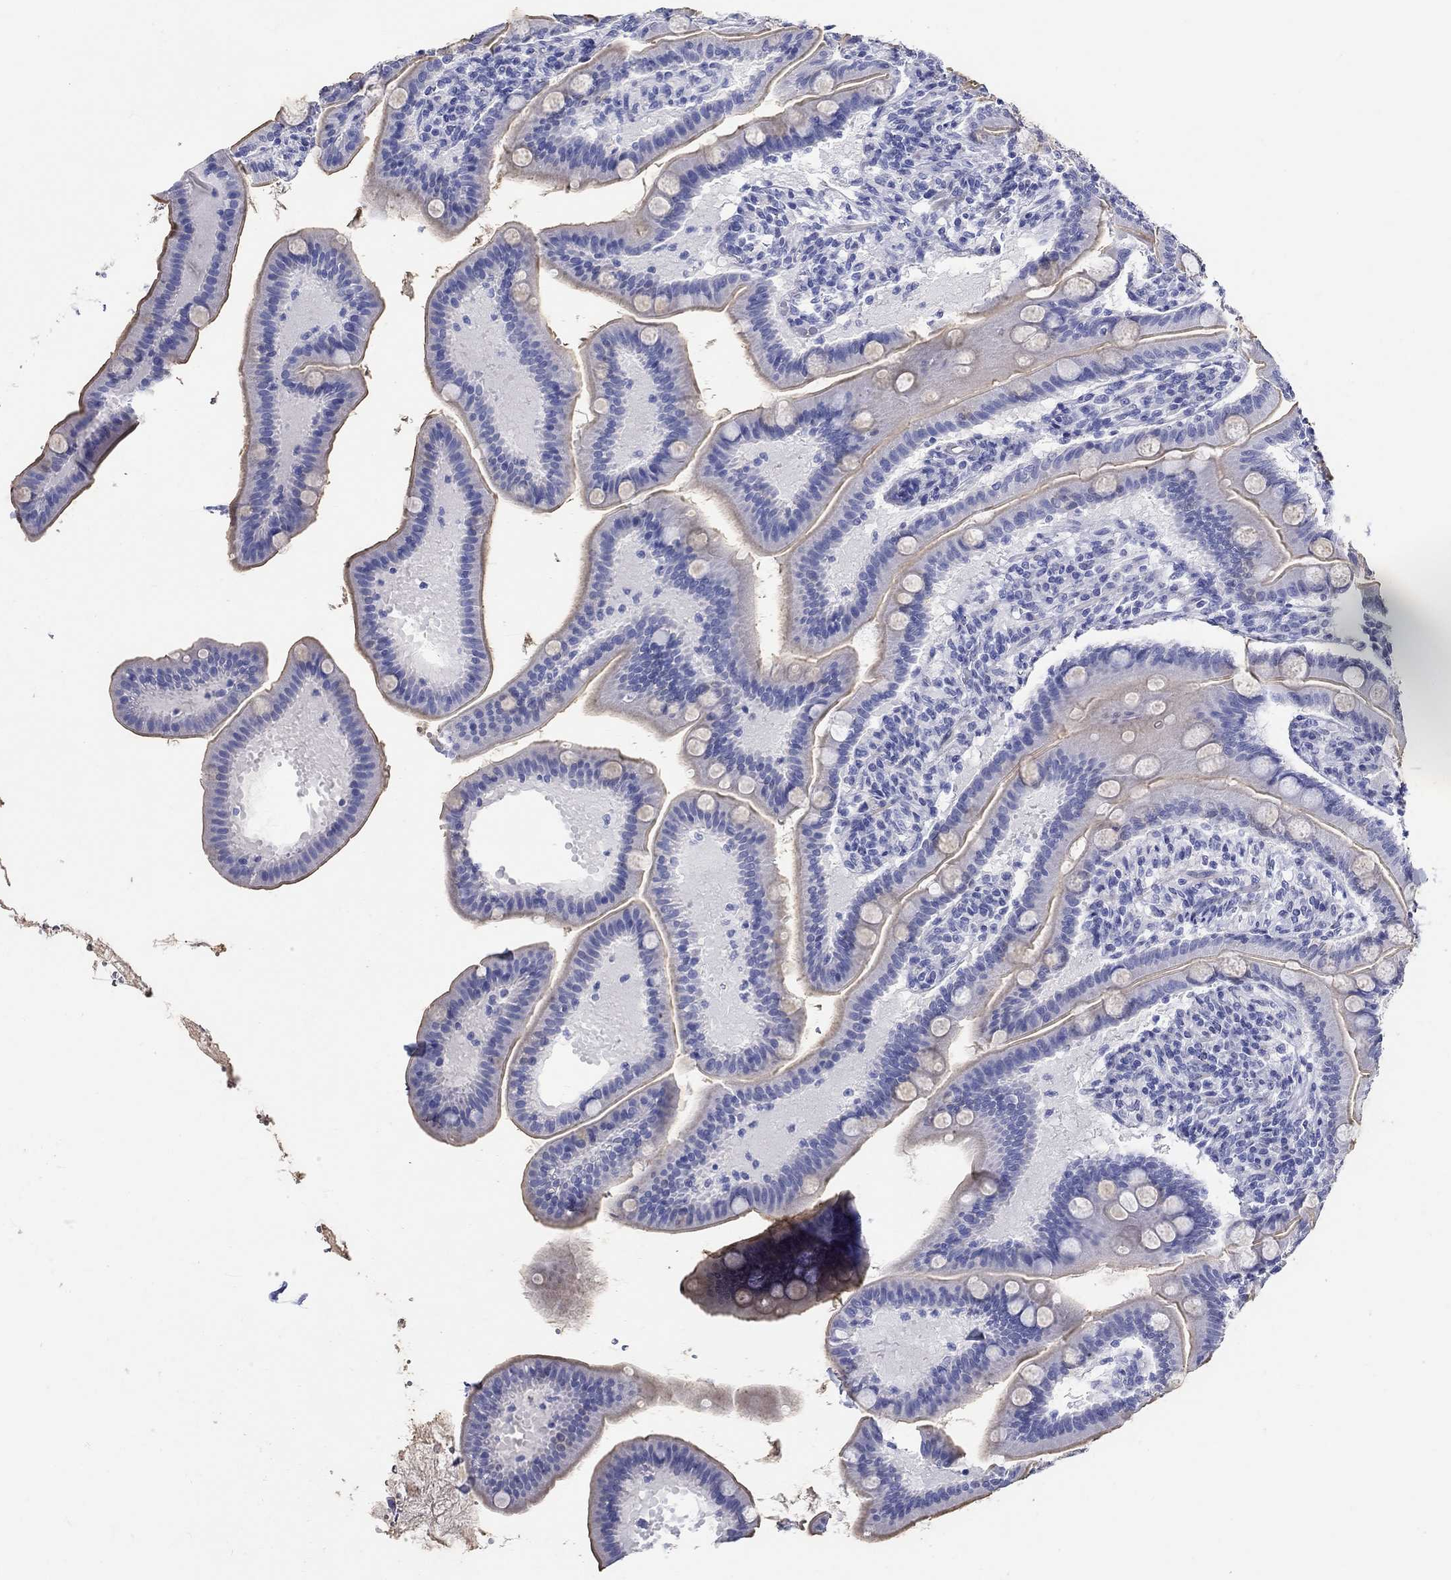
{"staining": {"intensity": "weak", "quantity": "<25%", "location": "cytoplasmic/membranous"}, "tissue": "small intestine", "cell_type": "Glandular cells", "image_type": "normal", "snomed": [{"axis": "morphology", "description": "Normal tissue, NOS"}, {"axis": "topography", "description": "Small intestine"}], "caption": "Immunohistochemical staining of benign small intestine reveals no significant positivity in glandular cells. (Stains: DAB IHC with hematoxylin counter stain, Microscopy: brightfield microscopy at high magnification).", "gene": "CRYGS", "patient": {"sex": "male", "age": 66}}